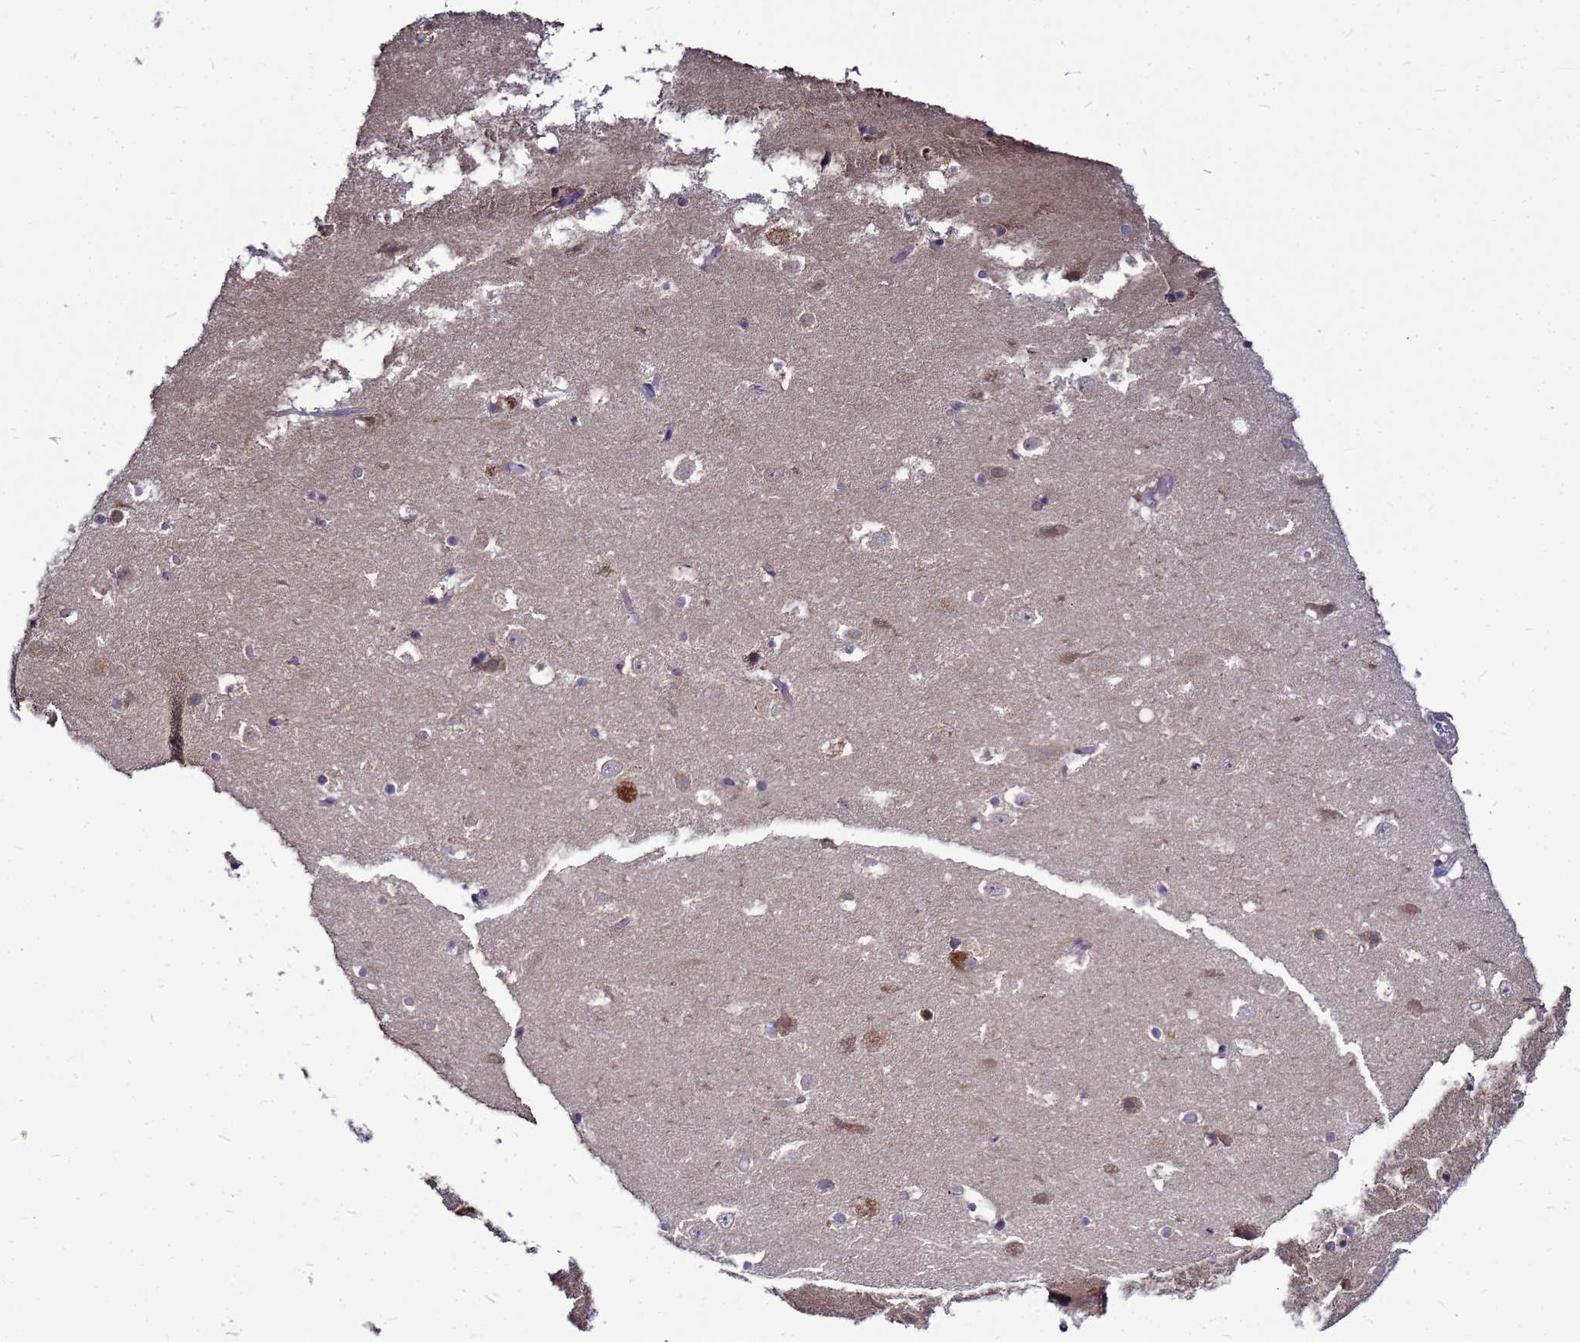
{"staining": {"intensity": "negative", "quantity": "none", "location": "none"}, "tissue": "hippocampus", "cell_type": "Glial cells", "image_type": "normal", "snomed": [{"axis": "morphology", "description": "Normal tissue, NOS"}, {"axis": "topography", "description": "Hippocampus"}], "caption": "IHC of unremarkable hippocampus exhibits no positivity in glial cells.", "gene": "SAT1", "patient": {"sex": "female", "age": 52}}